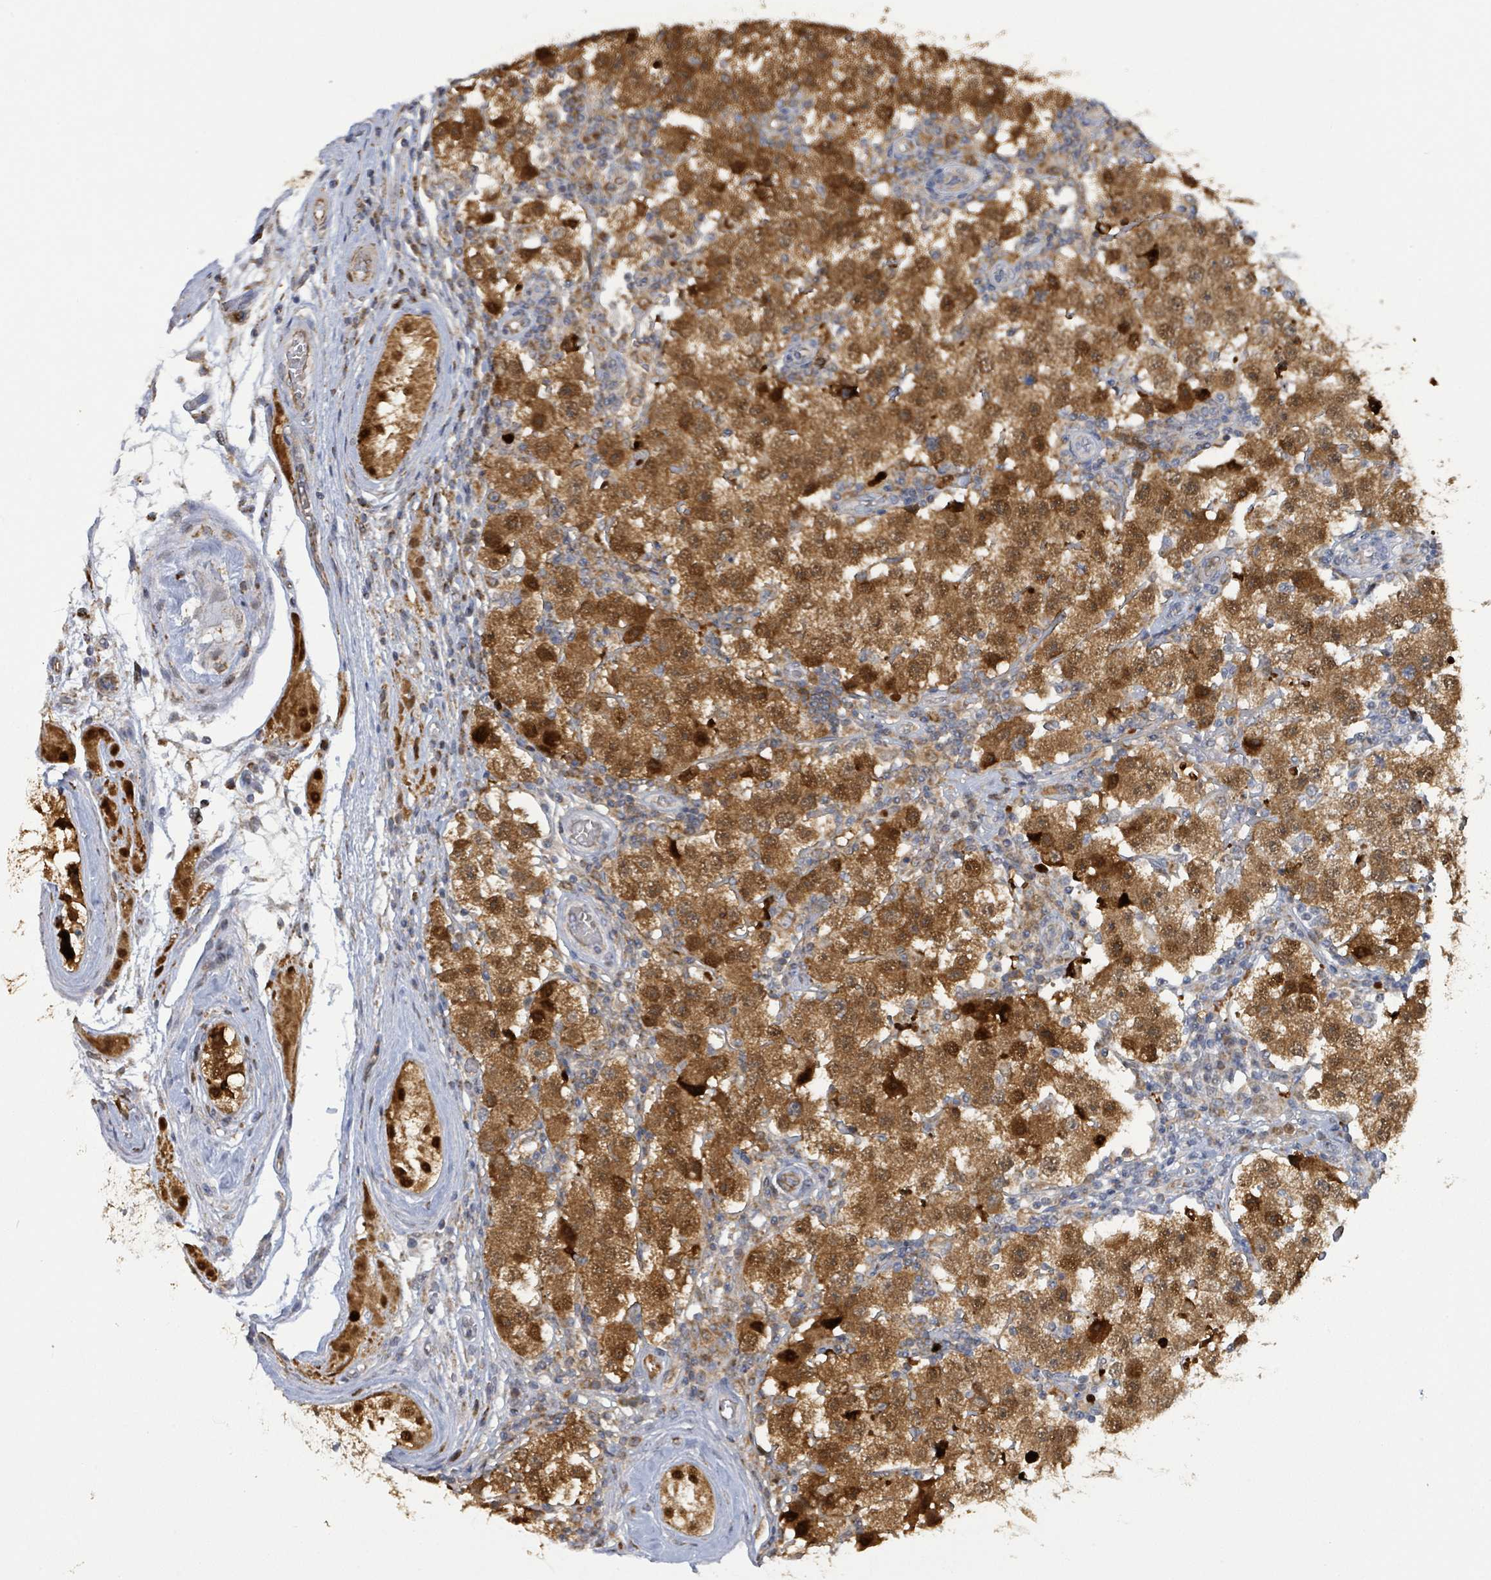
{"staining": {"intensity": "strong", "quantity": ">75%", "location": "cytoplasmic/membranous,nuclear"}, "tissue": "testis cancer", "cell_type": "Tumor cells", "image_type": "cancer", "snomed": [{"axis": "morphology", "description": "Seminoma, NOS"}, {"axis": "topography", "description": "Testis"}], "caption": "Immunohistochemistry (IHC) of human testis seminoma shows high levels of strong cytoplasmic/membranous and nuclear expression in about >75% of tumor cells. The protein of interest is shown in brown color, while the nuclei are stained blue.", "gene": "PSMB7", "patient": {"sex": "male", "age": 34}}